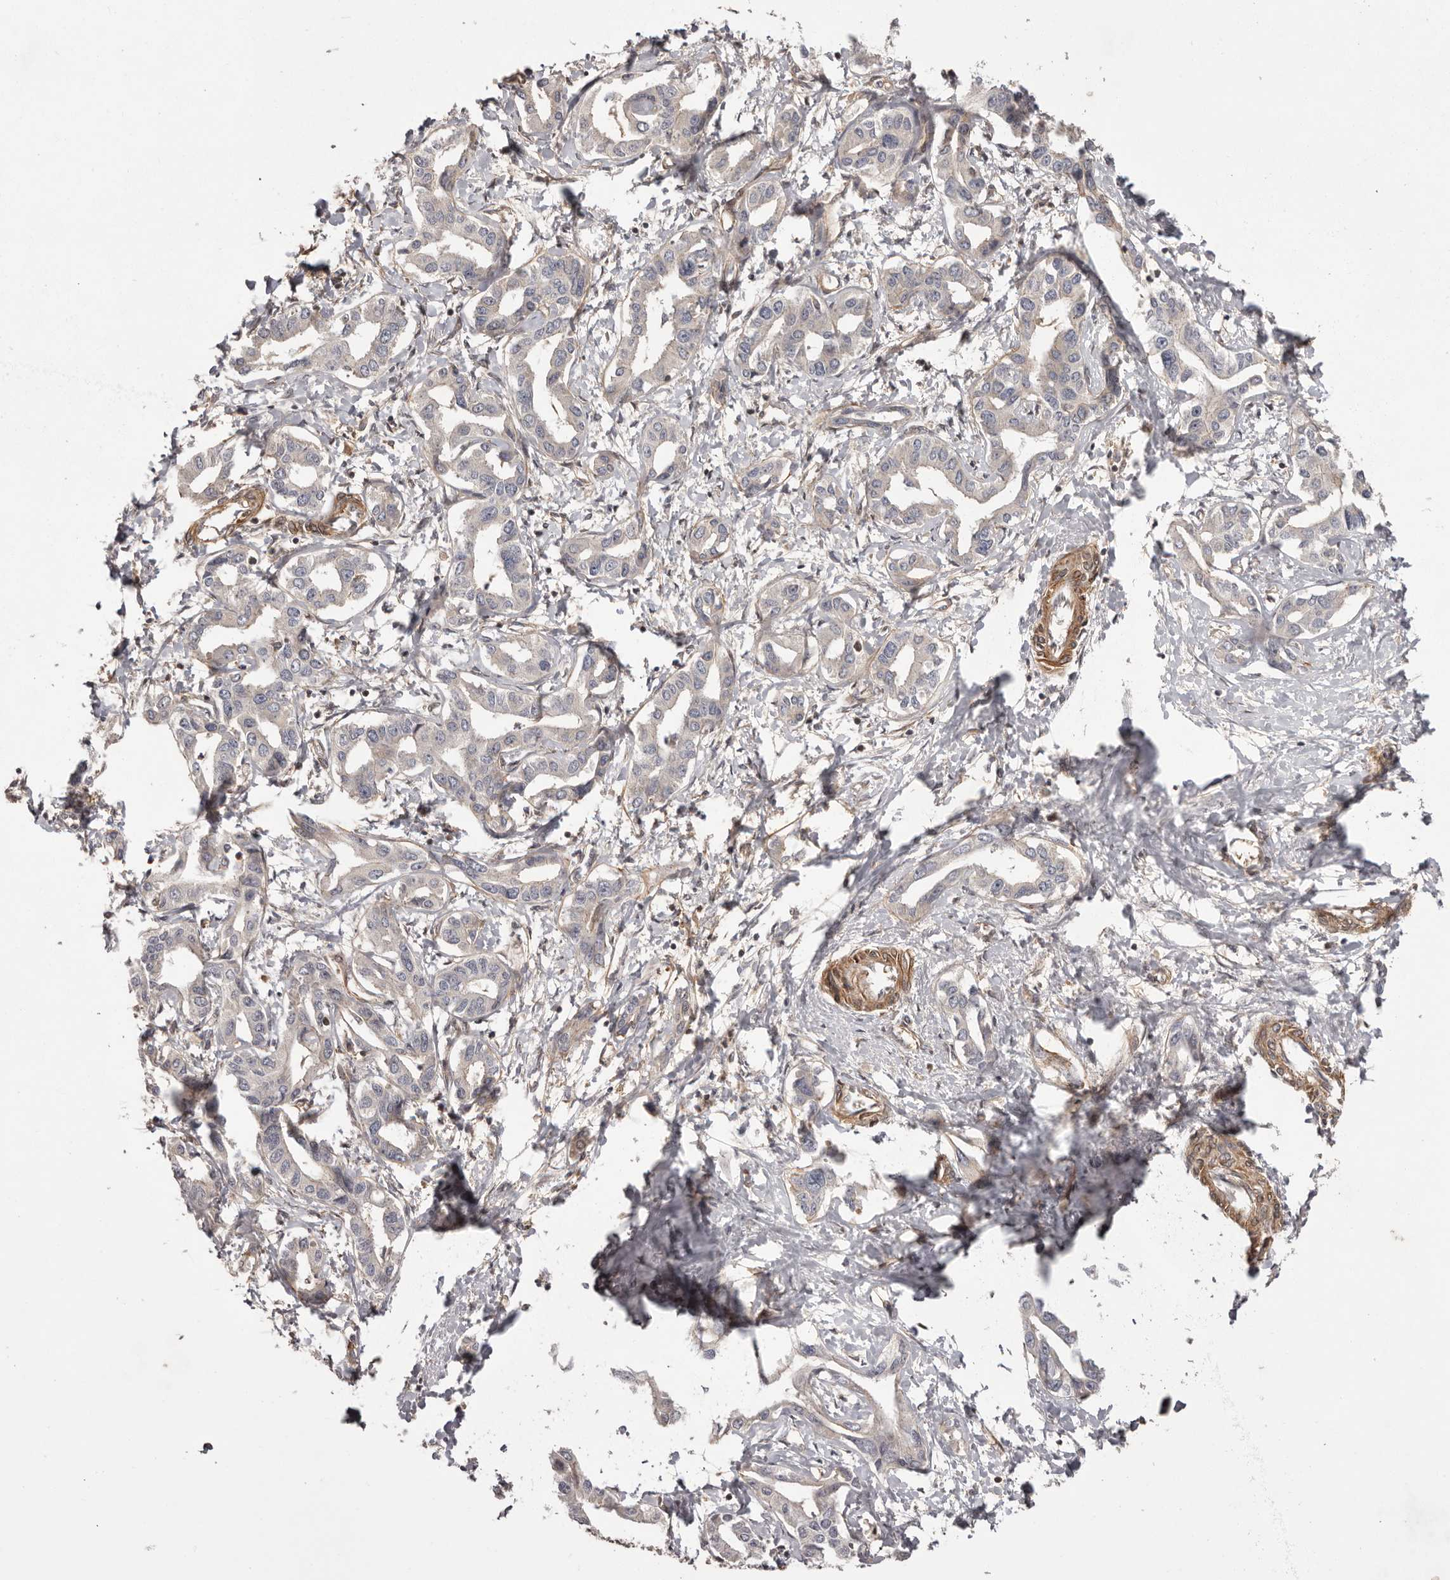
{"staining": {"intensity": "weak", "quantity": "<25%", "location": "cytoplasmic/membranous"}, "tissue": "liver cancer", "cell_type": "Tumor cells", "image_type": "cancer", "snomed": [{"axis": "morphology", "description": "Cholangiocarcinoma"}, {"axis": "topography", "description": "Liver"}], "caption": "A high-resolution photomicrograph shows IHC staining of liver cancer (cholangiocarcinoma), which reveals no significant positivity in tumor cells.", "gene": "NFKBIA", "patient": {"sex": "male", "age": 59}}